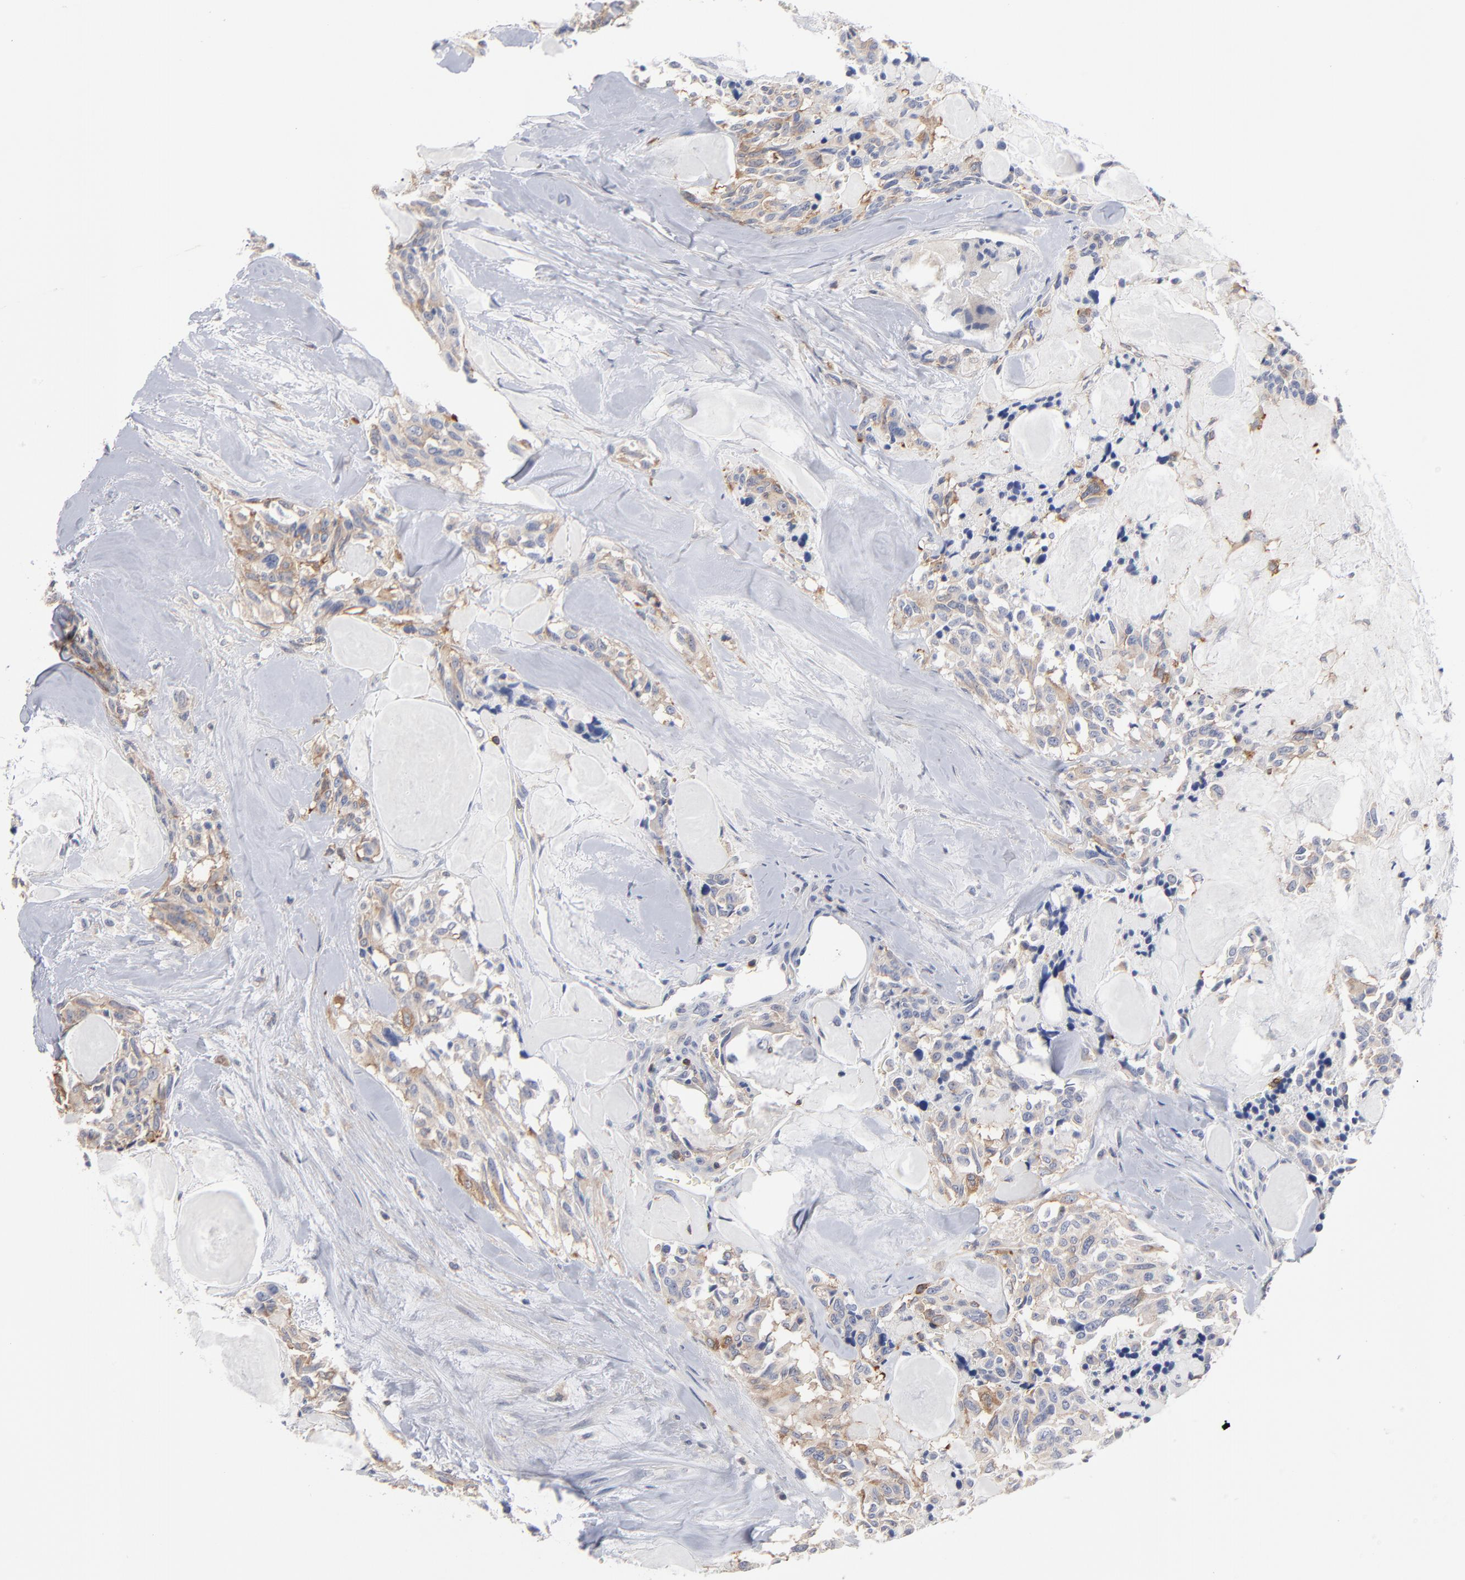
{"staining": {"intensity": "weak", "quantity": ">75%", "location": "cytoplasmic/membranous"}, "tissue": "thyroid cancer", "cell_type": "Tumor cells", "image_type": "cancer", "snomed": [{"axis": "morphology", "description": "Carcinoma, NOS"}, {"axis": "morphology", "description": "Carcinoid, malignant, NOS"}, {"axis": "topography", "description": "Thyroid gland"}], "caption": "This is a histology image of IHC staining of thyroid carcinoma, which shows weak positivity in the cytoplasmic/membranous of tumor cells.", "gene": "PDLIM2", "patient": {"sex": "male", "age": 33}}